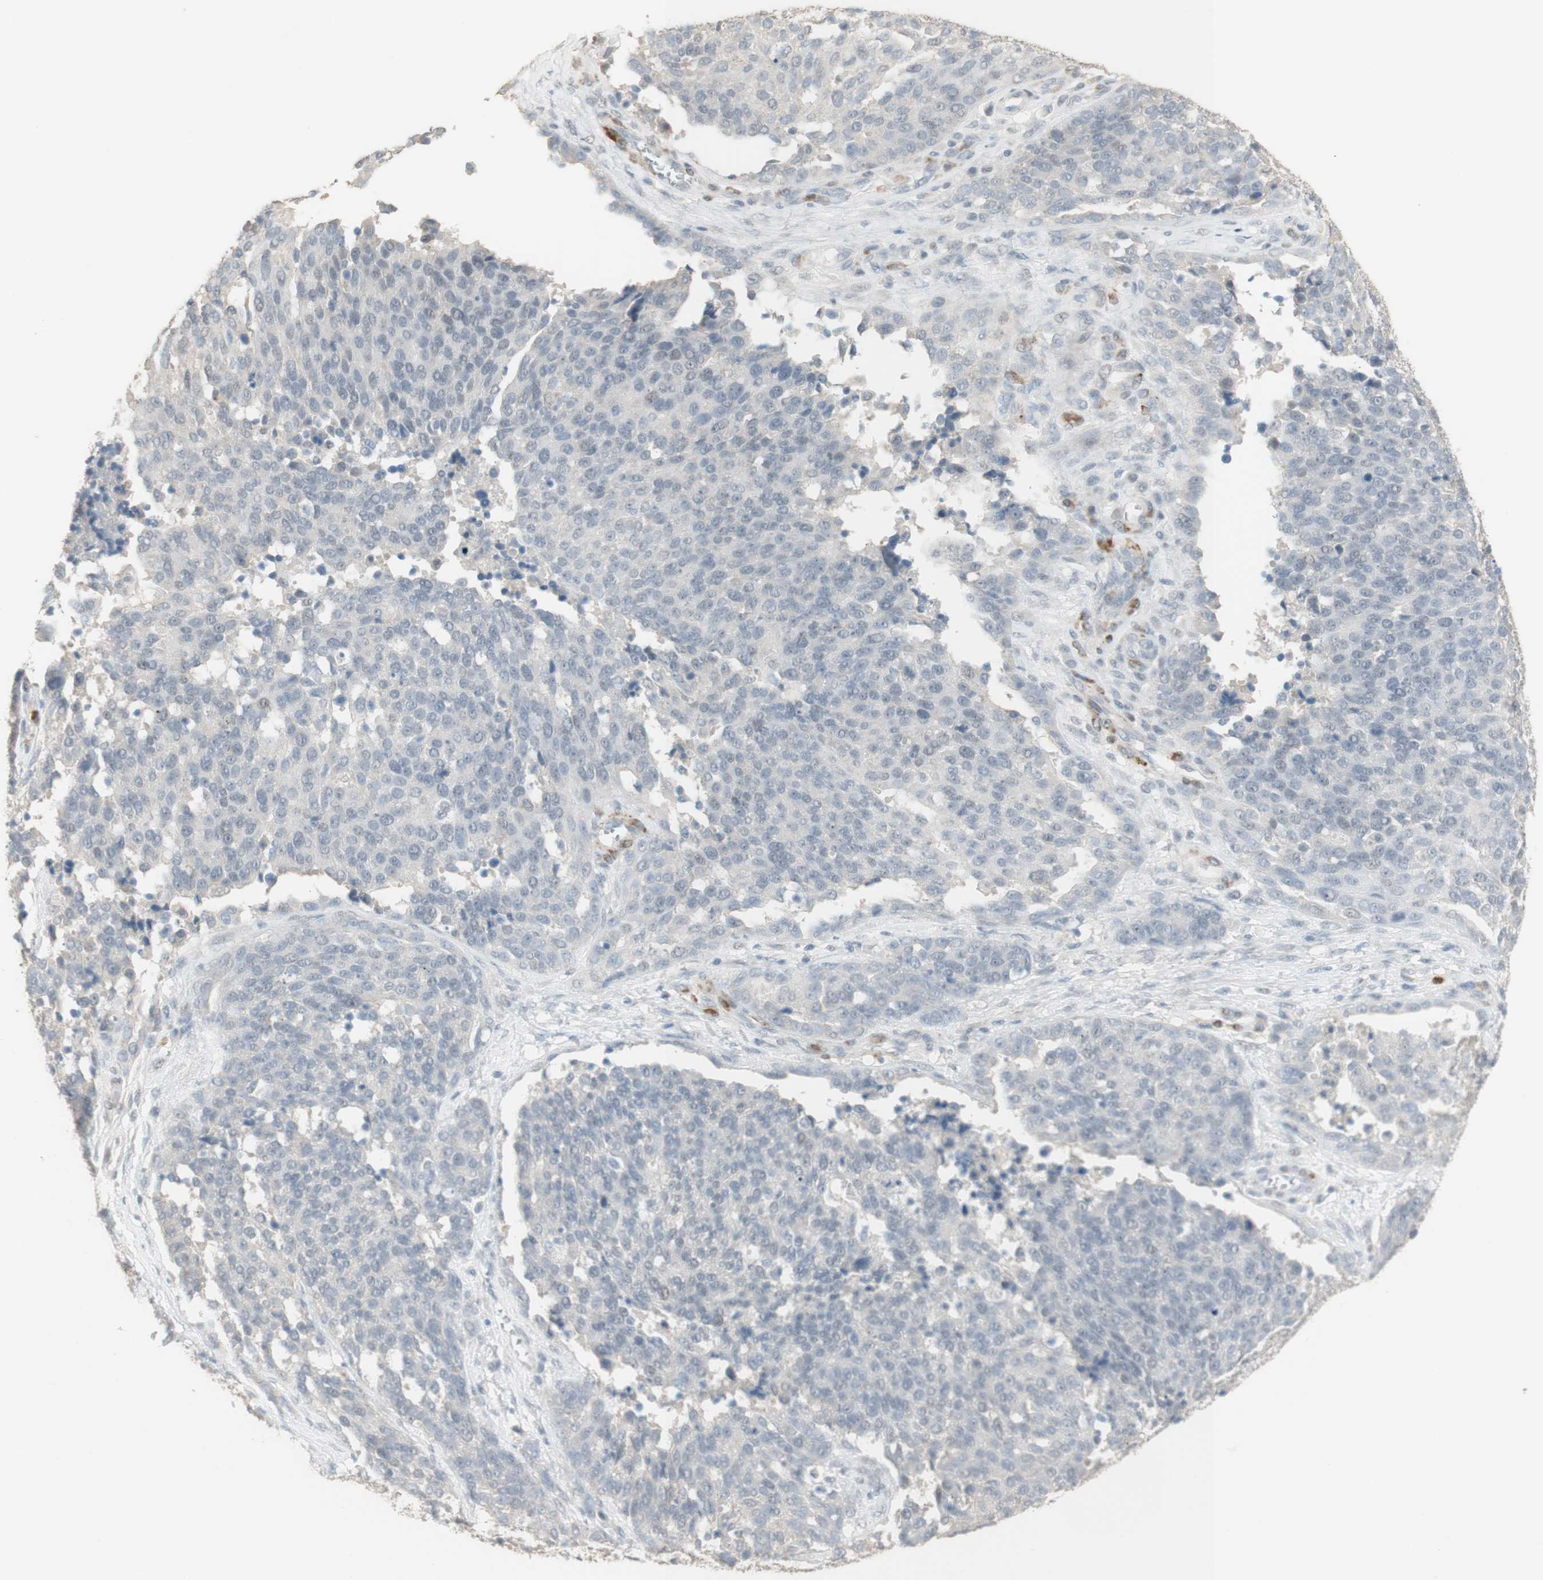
{"staining": {"intensity": "negative", "quantity": "none", "location": "none"}, "tissue": "ovarian cancer", "cell_type": "Tumor cells", "image_type": "cancer", "snomed": [{"axis": "morphology", "description": "Cystadenocarcinoma, serous, NOS"}, {"axis": "topography", "description": "Ovary"}], "caption": "An image of human ovarian cancer is negative for staining in tumor cells.", "gene": "MUC3A", "patient": {"sex": "female", "age": 44}}